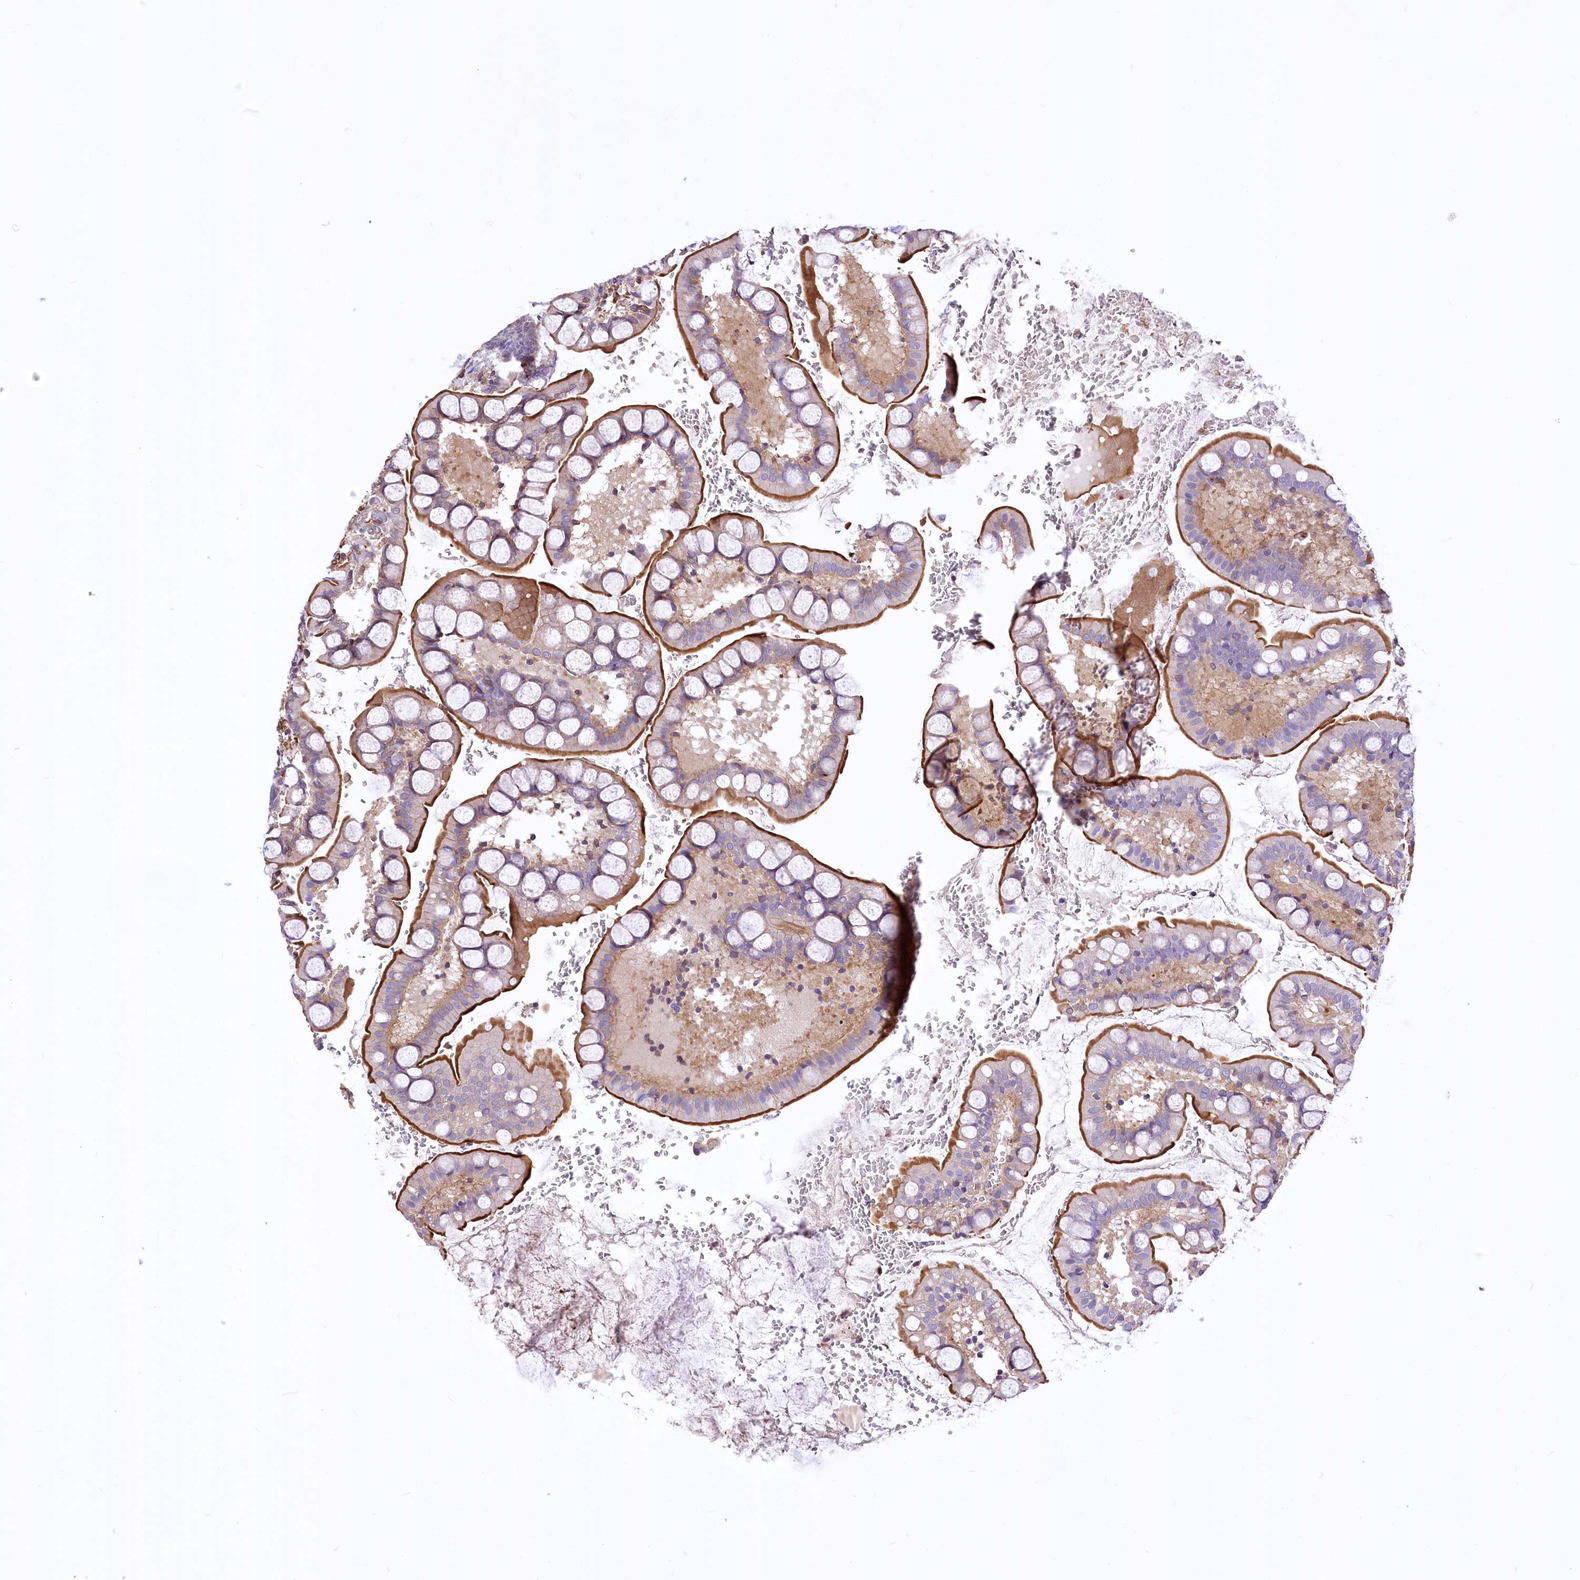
{"staining": {"intensity": "strong", "quantity": "25%-75%", "location": "cytoplasmic/membranous"}, "tissue": "small intestine", "cell_type": "Glandular cells", "image_type": "normal", "snomed": [{"axis": "morphology", "description": "Normal tissue, NOS"}, {"axis": "topography", "description": "Small intestine"}], "caption": "A brown stain labels strong cytoplasmic/membranous staining of a protein in glandular cells of benign human small intestine. The staining is performed using DAB brown chromogen to label protein expression. The nuclei are counter-stained blue using hematoxylin.", "gene": "DPP3", "patient": {"sex": "male", "age": 52}}